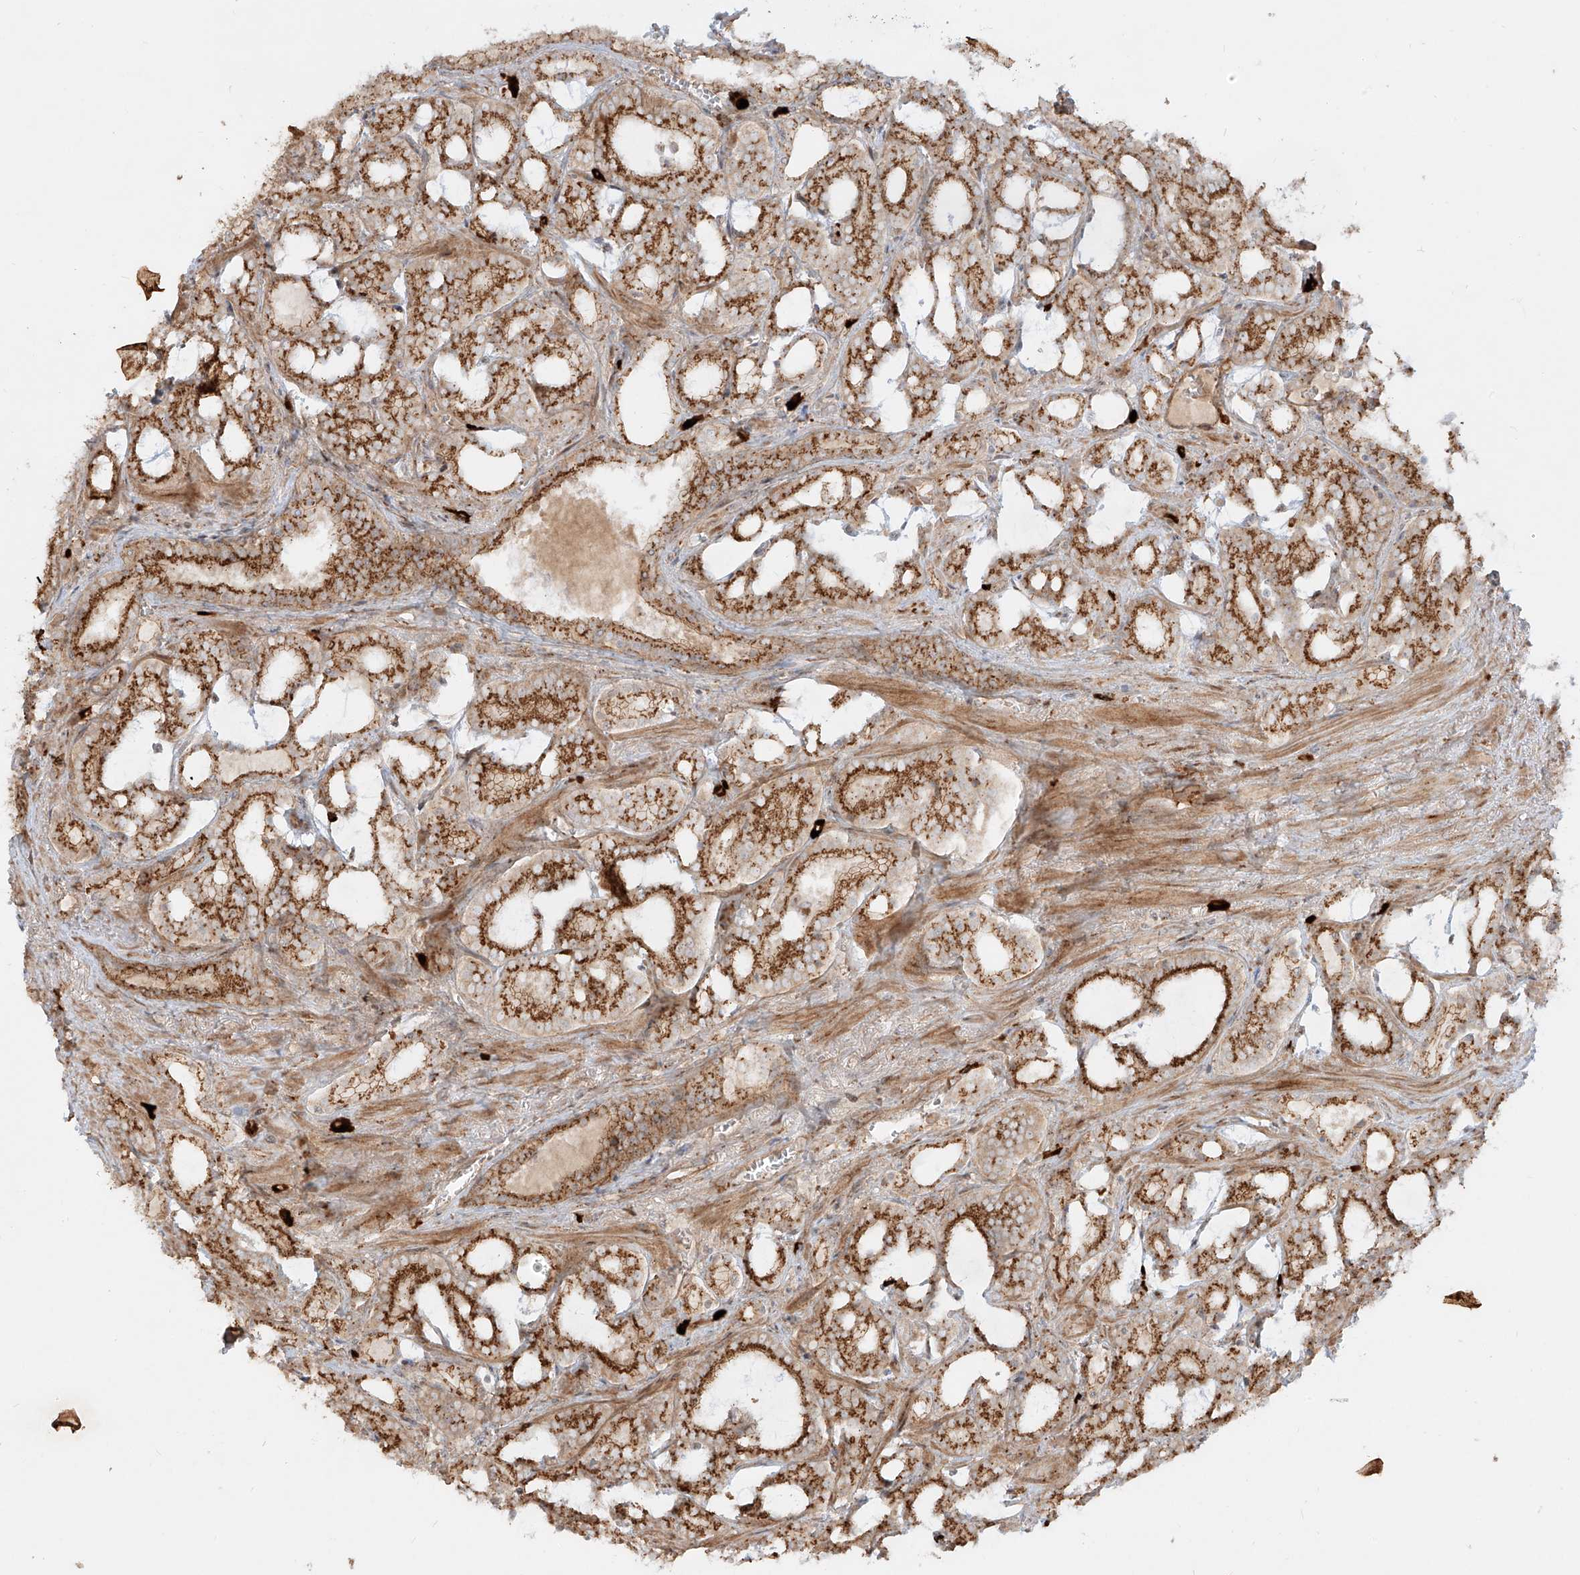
{"staining": {"intensity": "moderate", "quantity": ">75%", "location": "cytoplasmic/membranous"}, "tissue": "prostate cancer", "cell_type": "Tumor cells", "image_type": "cancer", "snomed": [{"axis": "morphology", "description": "Adenocarcinoma, High grade"}, {"axis": "topography", "description": "Prostate and seminal vesicle, NOS"}], "caption": "Immunohistochemistry of human prostate cancer exhibits medium levels of moderate cytoplasmic/membranous staining in approximately >75% of tumor cells.", "gene": "ZNF287", "patient": {"sex": "male", "age": 67}}